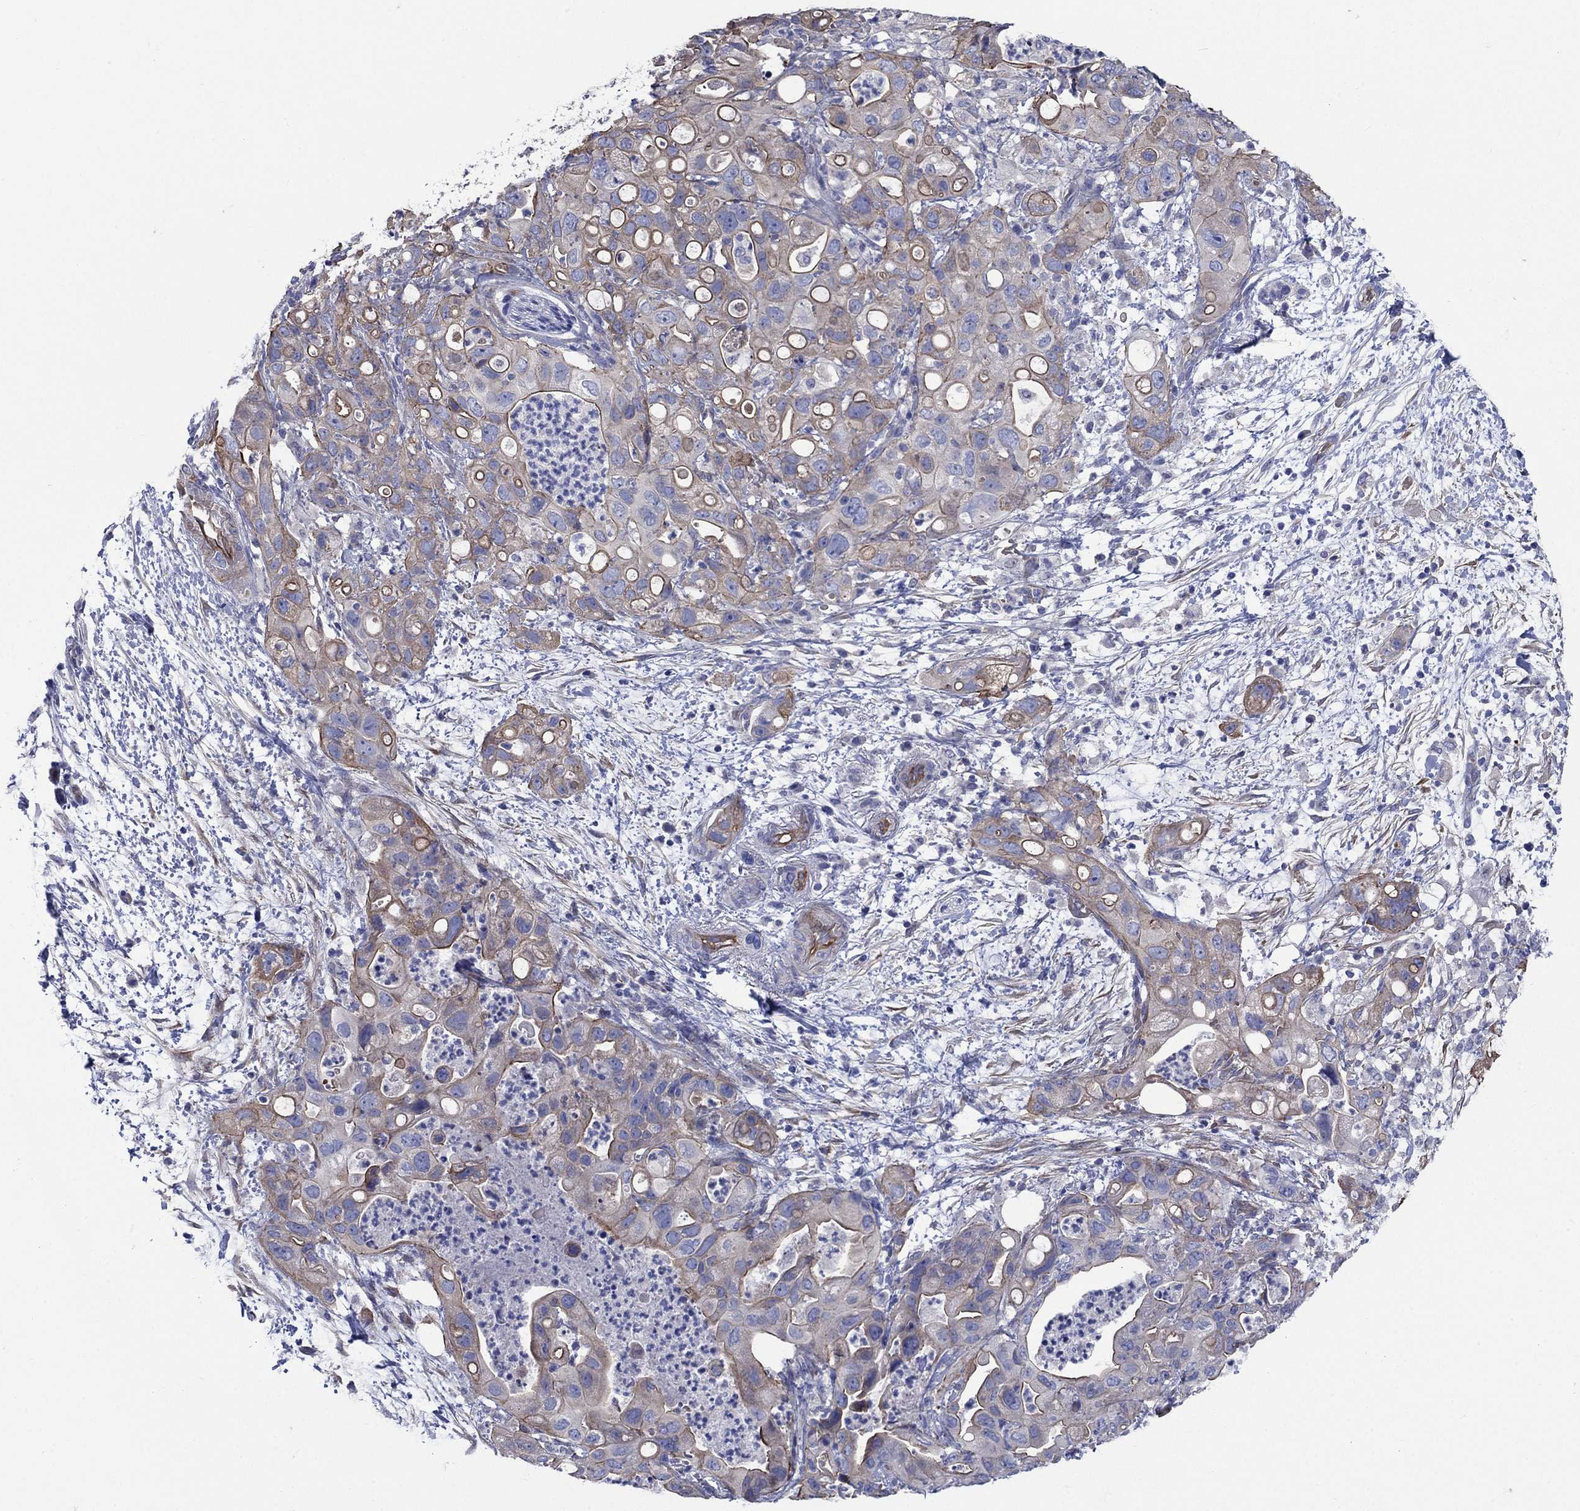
{"staining": {"intensity": "moderate", "quantity": "25%-75%", "location": "cytoplasmic/membranous"}, "tissue": "pancreatic cancer", "cell_type": "Tumor cells", "image_type": "cancer", "snomed": [{"axis": "morphology", "description": "Adenocarcinoma, NOS"}, {"axis": "topography", "description": "Pancreas"}], "caption": "Immunohistochemical staining of human pancreatic cancer reveals medium levels of moderate cytoplasmic/membranous protein expression in about 25%-75% of tumor cells.", "gene": "FLNC", "patient": {"sex": "female", "age": 72}}